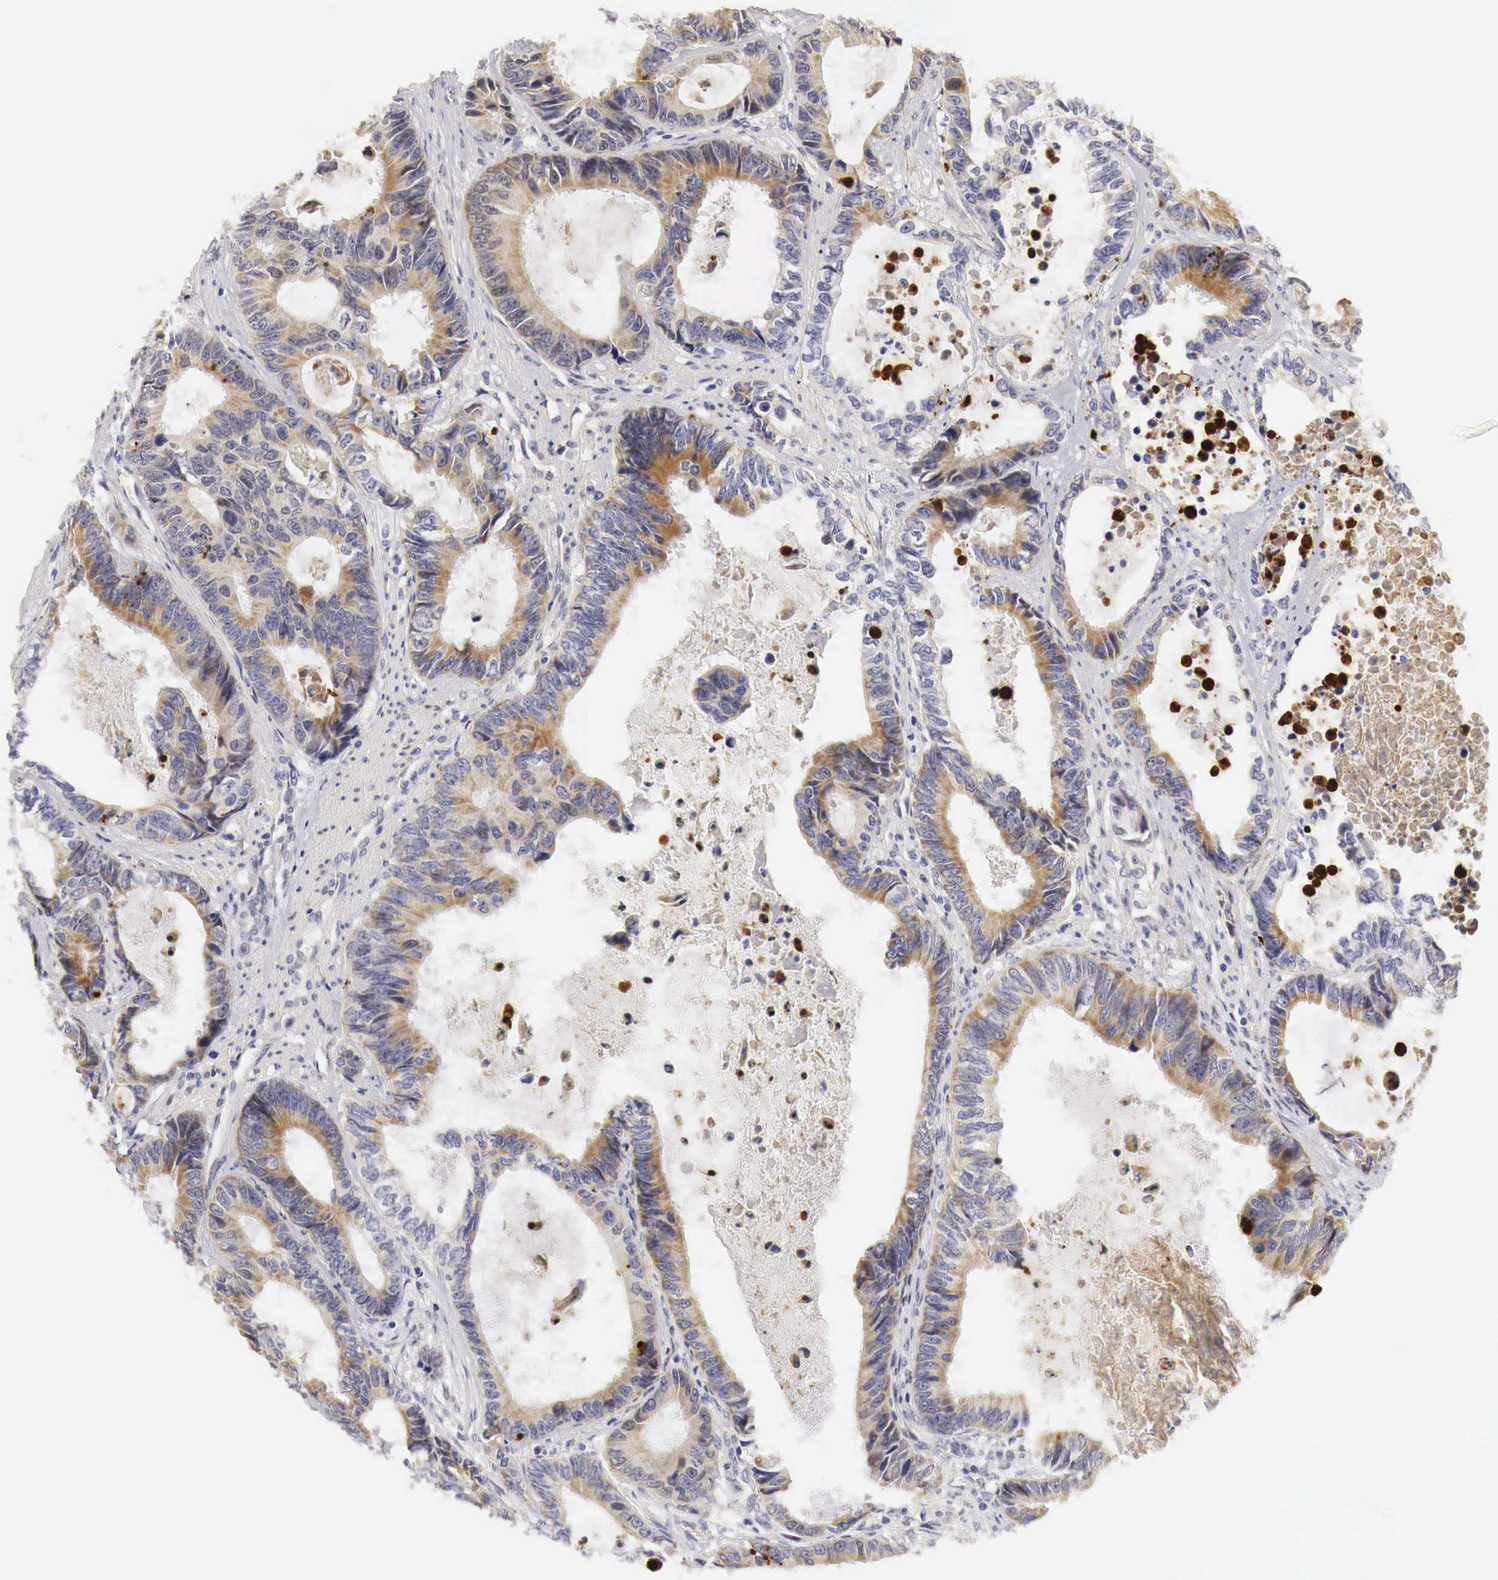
{"staining": {"intensity": "weak", "quantity": "25%-75%", "location": "cytoplasmic/membranous"}, "tissue": "colorectal cancer", "cell_type": "Tumor cells", "image_type": "cancer", "snomed": [{"axis": "morphology", "description": "Adenocarcinoma, NOS"}, {"axis": "topography", "description": "Rectum"}], "caption": "Brown immunohistochemical staining in human adenocarcinoma (colorectal) displays weak cytoplasmic/membranous staining in approximately 25%-75% of tumor cells.", "gene": "CASP3", "patient": {"sex": "female", "age": 98}}